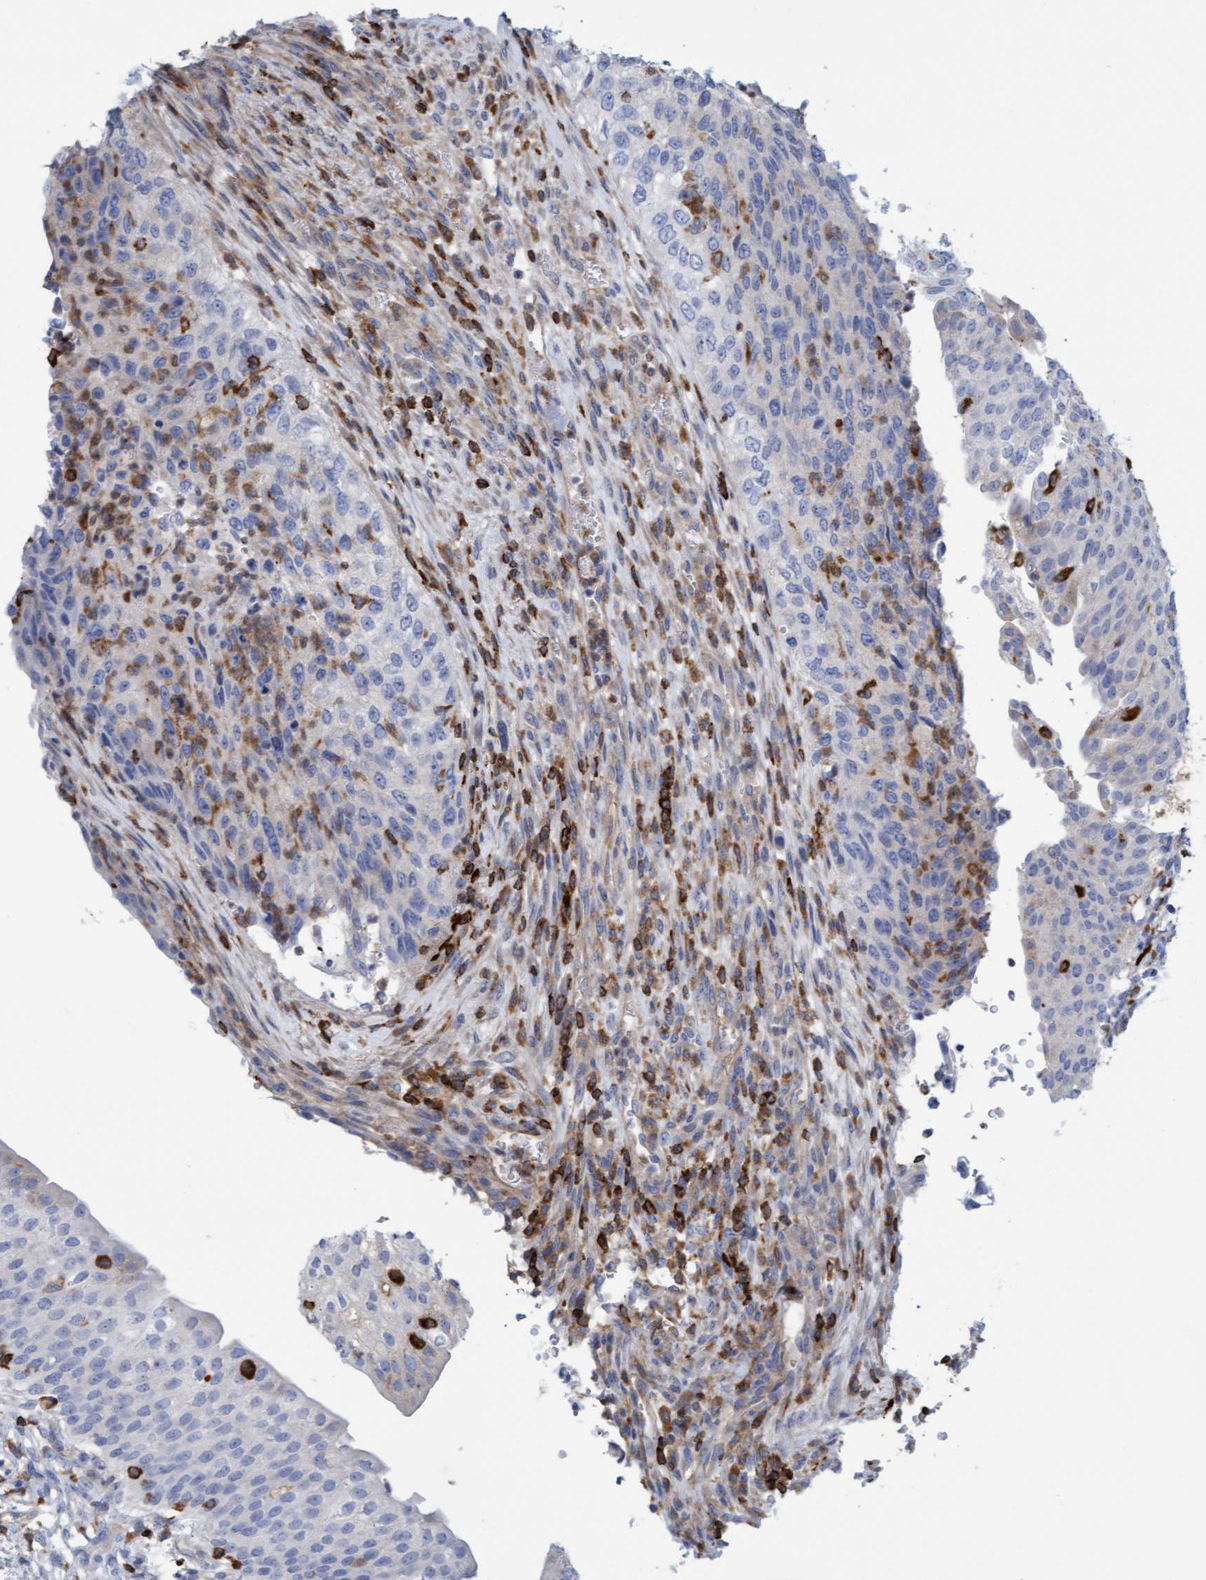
{"staining": {"intensity": "negative", "quantity": "none", "location": "none"}, "tissue": "urinary bladder", "cell_type": "Urothelial cells", "image_type": "normal", "snomed": [{"axis": "morphology", "description": "Normal tissue, NOS"}, {"axis": "topography", "description": "Urinary bladder"}], "caption": "The photomicrograph shows no significant expression in urothelial cells of urinary bladder. (IHC, brightfield microscopy, high magnification).", "gene": "FNBP1", "patient": {"sex": "female", "age": 60}}